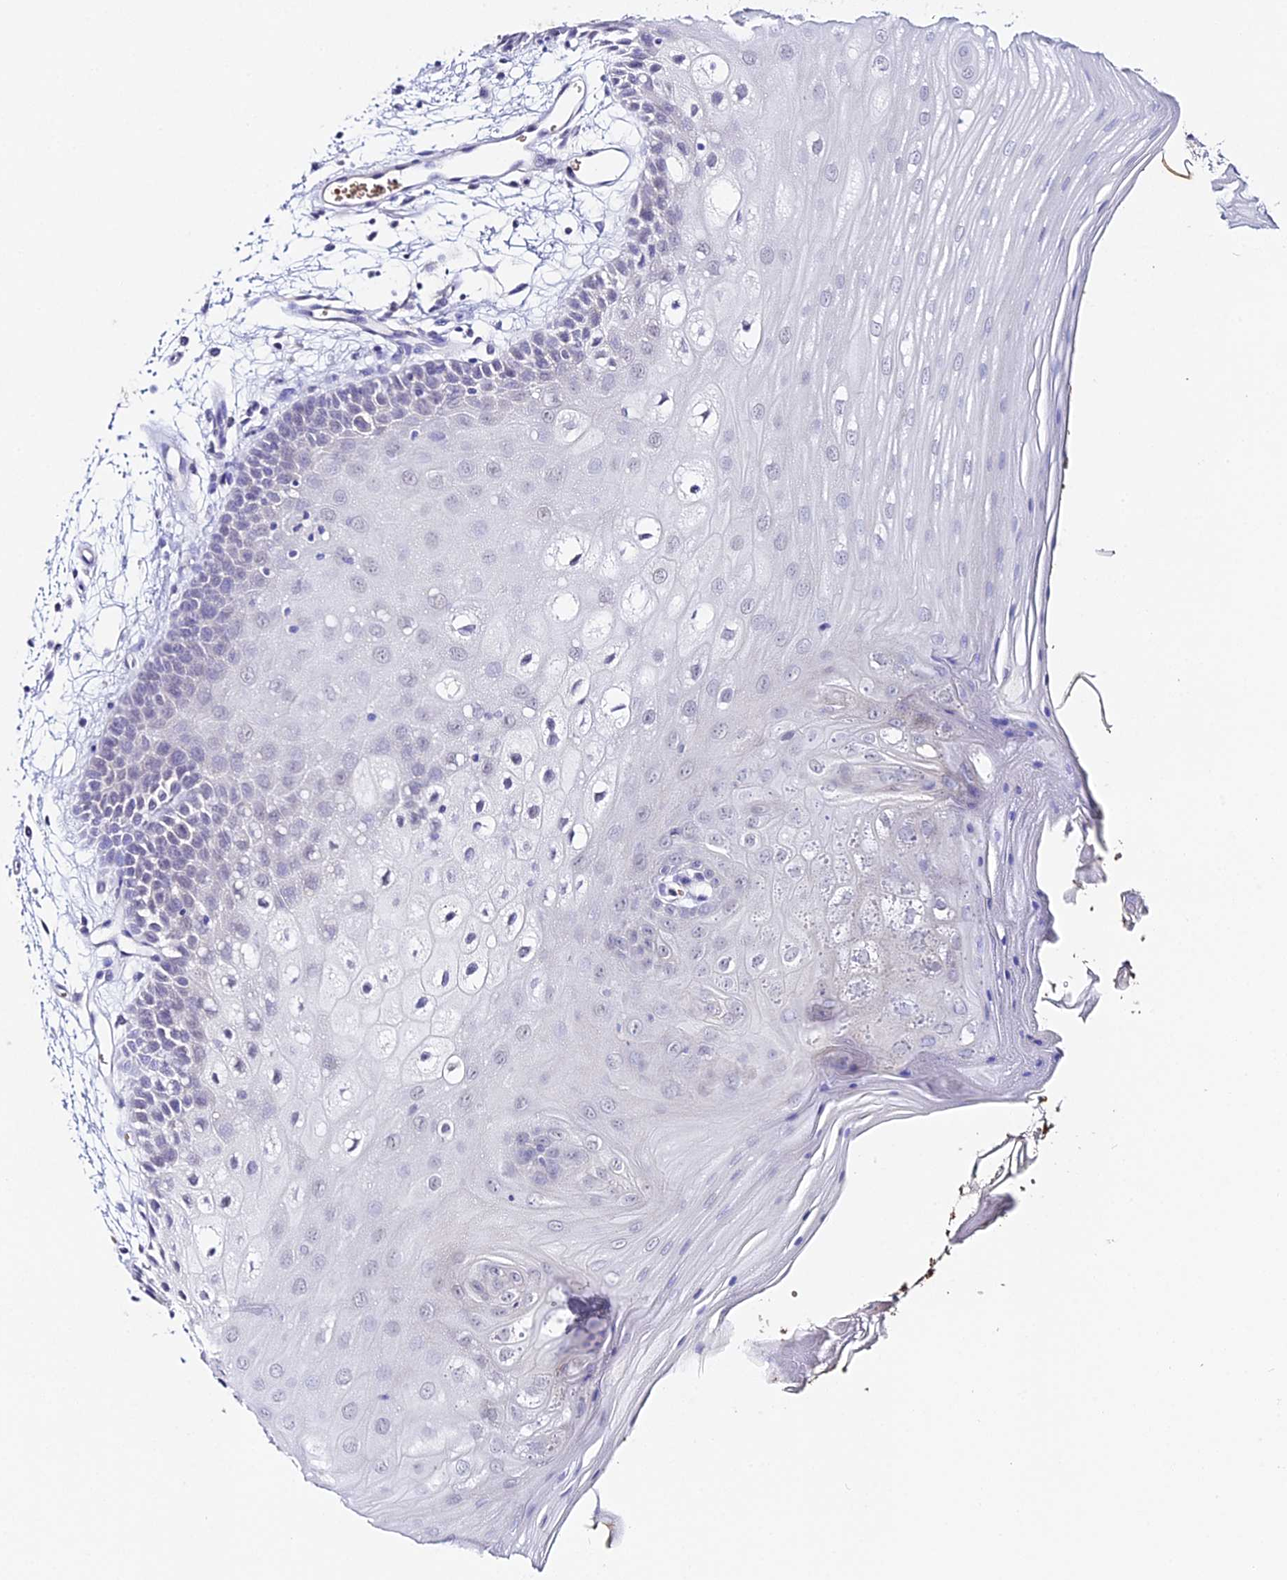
{"staining": {"intensity": "negative", "quantity": "none", "location": "none"}, "tissue": "oral mucosa", "cell_type": "Squamous epithelial cells", "image_type": "normal", "snomed": [{"axis": "morphology", "description": "Normal tissue, NOS"}, {"axis": "topography", "description": "Oral tissue"}, {"axis": "topography", "description": "Tounge, NOS"}], "caption": "An image of oral mucosa stained for a protein demonstrates no brown staining in squamous epithelial cells. The staining was performed using DAB (3,3'-diaminobenzidine) to visualize the protein expression in brown, while the nuclei were stained in blue with hematoxylin (Magnification: 20x).", "gene": "CFAP45", "patient": {"sex": "female", "age": 73}}